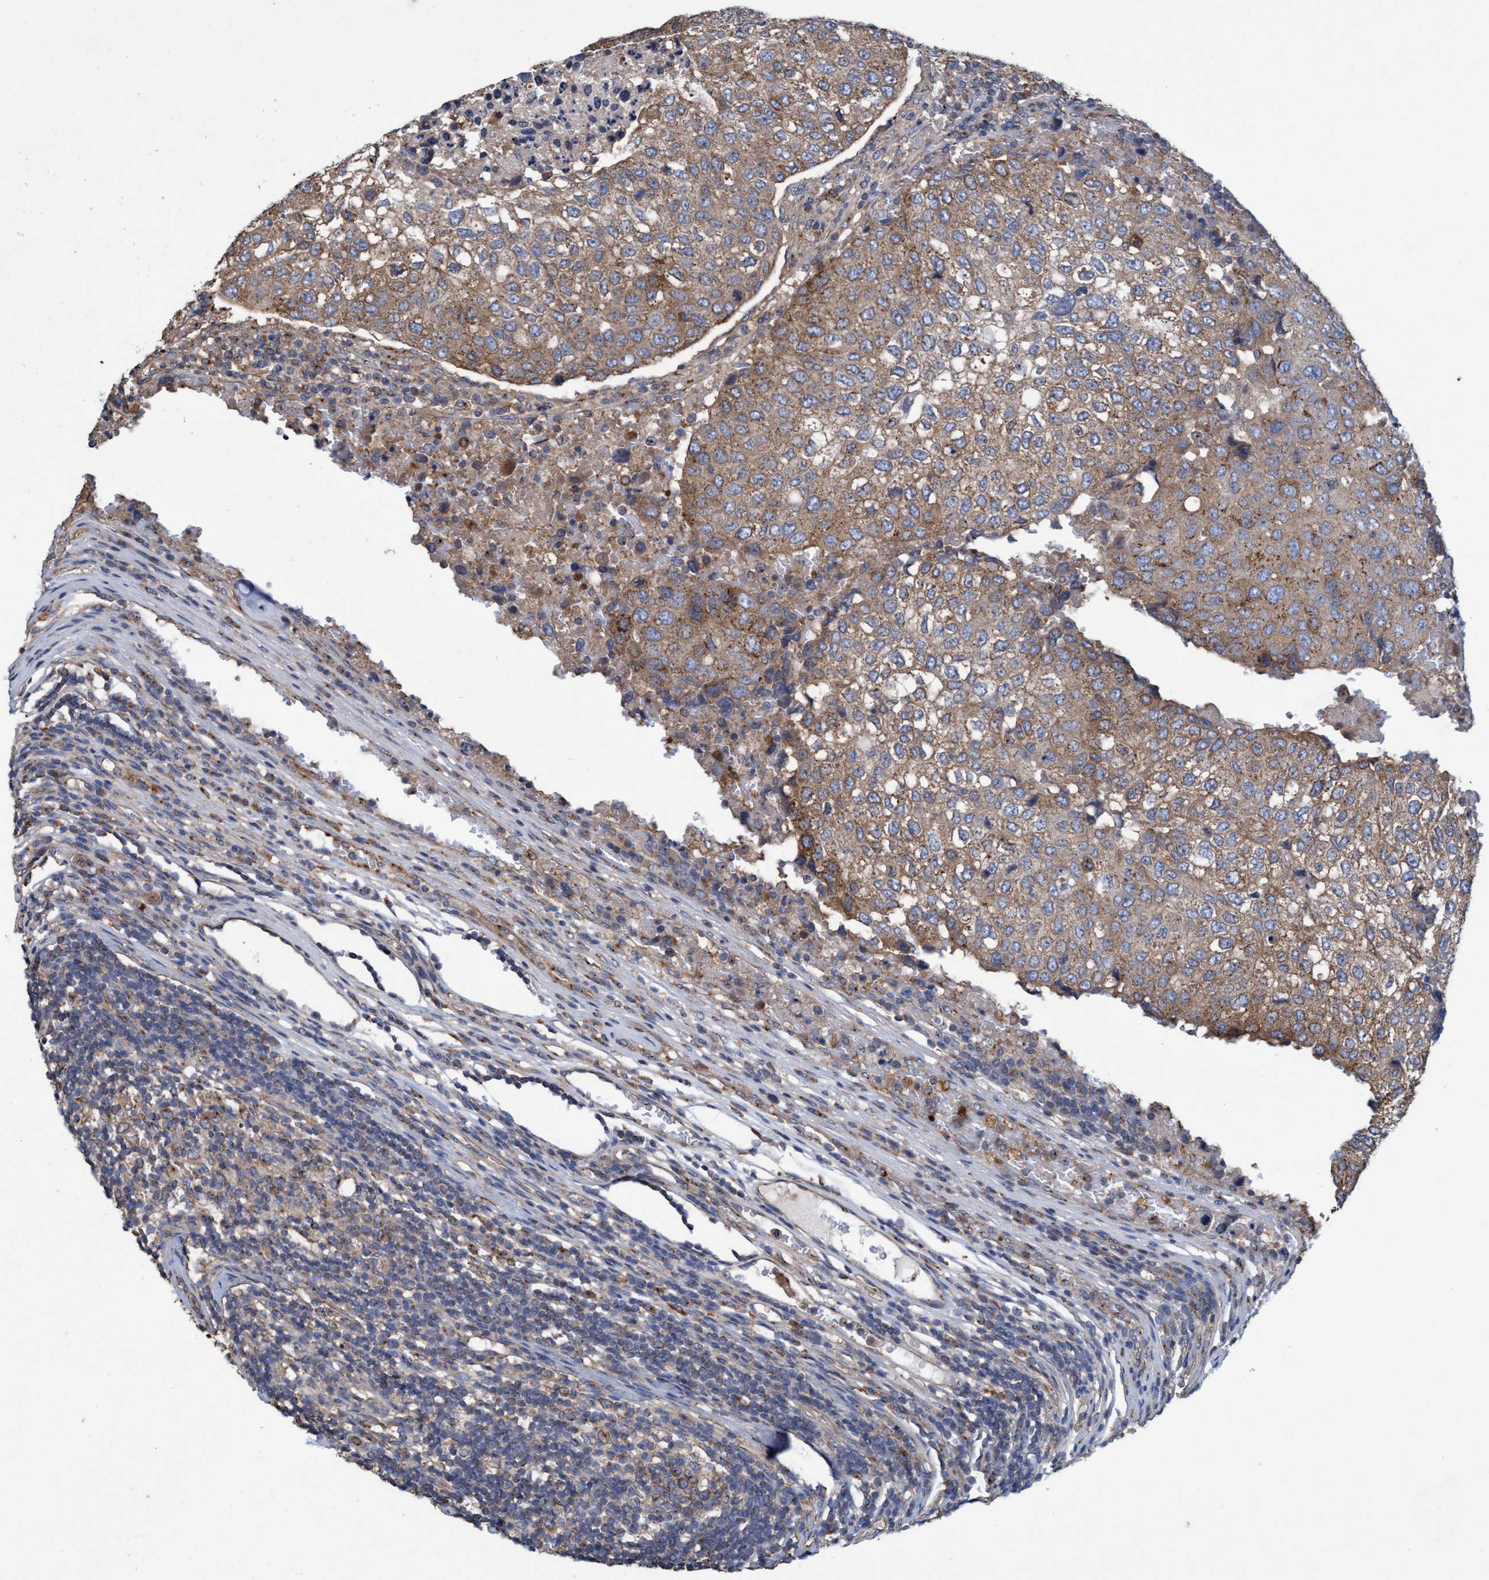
{"staining": {"intensity": "moderate", "quantity": ">75%", "location": "cytoplasmic/membranous"}, "tissue": "urothelial cancer", "cell_type": "Tumor cells", "image_type": "cancer", "snomed": [{"axis": "morphology", "description": "Urothelial carcinoma, High grade"}, {"axis": "topography", "description": "Lymph node"}, {"axis": "topography", "description": "Urinary bladder"}], "caption": "A brown stain highlights moderate cytoplasmic/membranous positivity of a protein in urothelial cancer tumor cells.", "gene": "BICD2", "patient": {"sex": "male", "age": 51}}